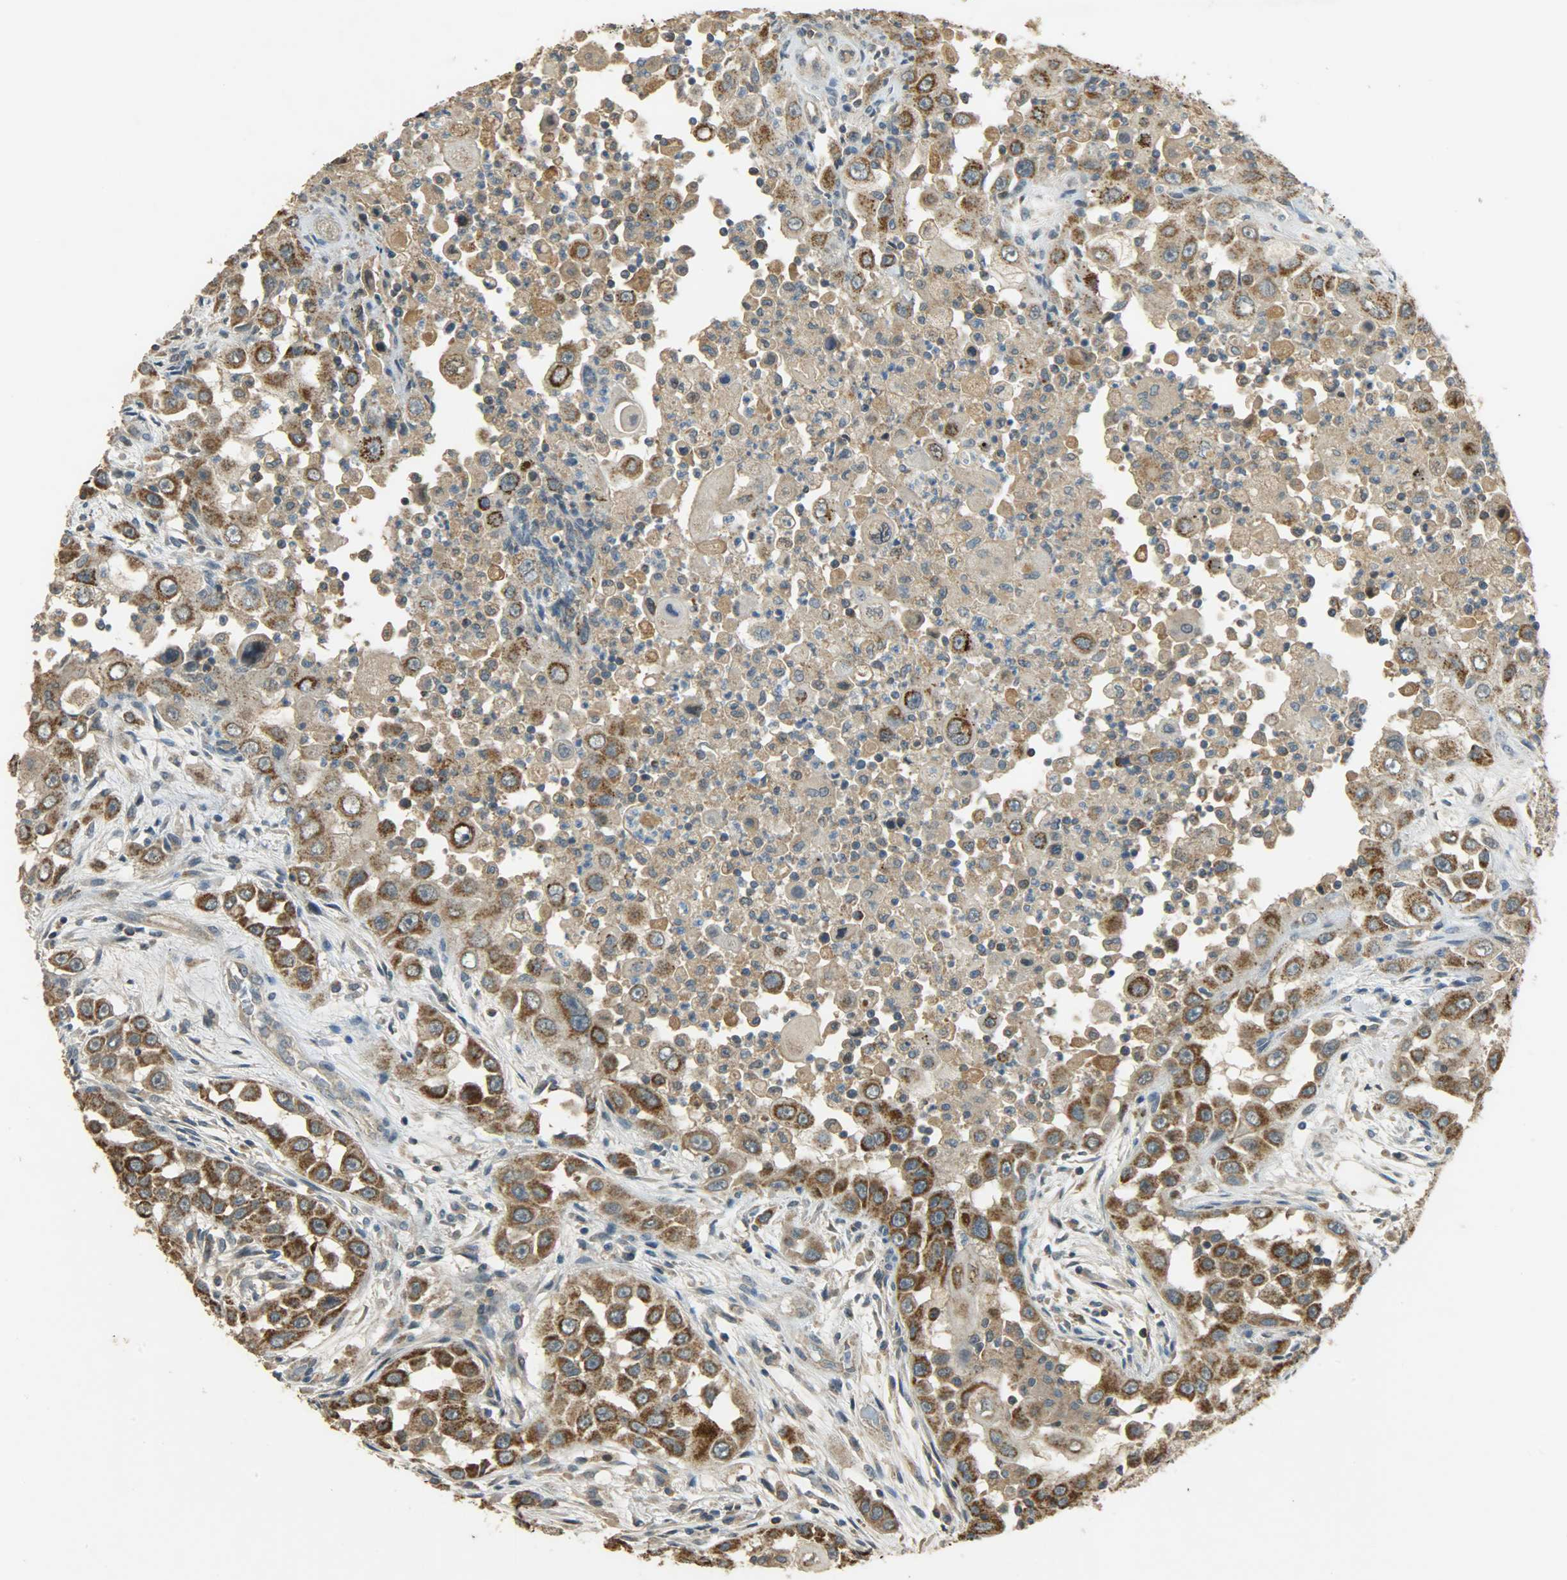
{"staining": {"intensity": "moderate", "quantity": ">75%", "location": "cytoplasmic/membranous"}, "tissue": "head and neck cancer", "cell_type": "Tumor cells", "image_type": "cancer", "snomed": [{"axis": "morphology", "description": "Carcinoma, NOS"}, {"axis": "topography", "description": "Head-Neck"}], "caption": "This image demonstrates IHC staining of human head and neck cancer, with medium moderate cytoplasmic/membranous staining in approximately >75% of tumor cells.", "gene": "HDHD5", "patient": {"sex": "male", "age": 87}}